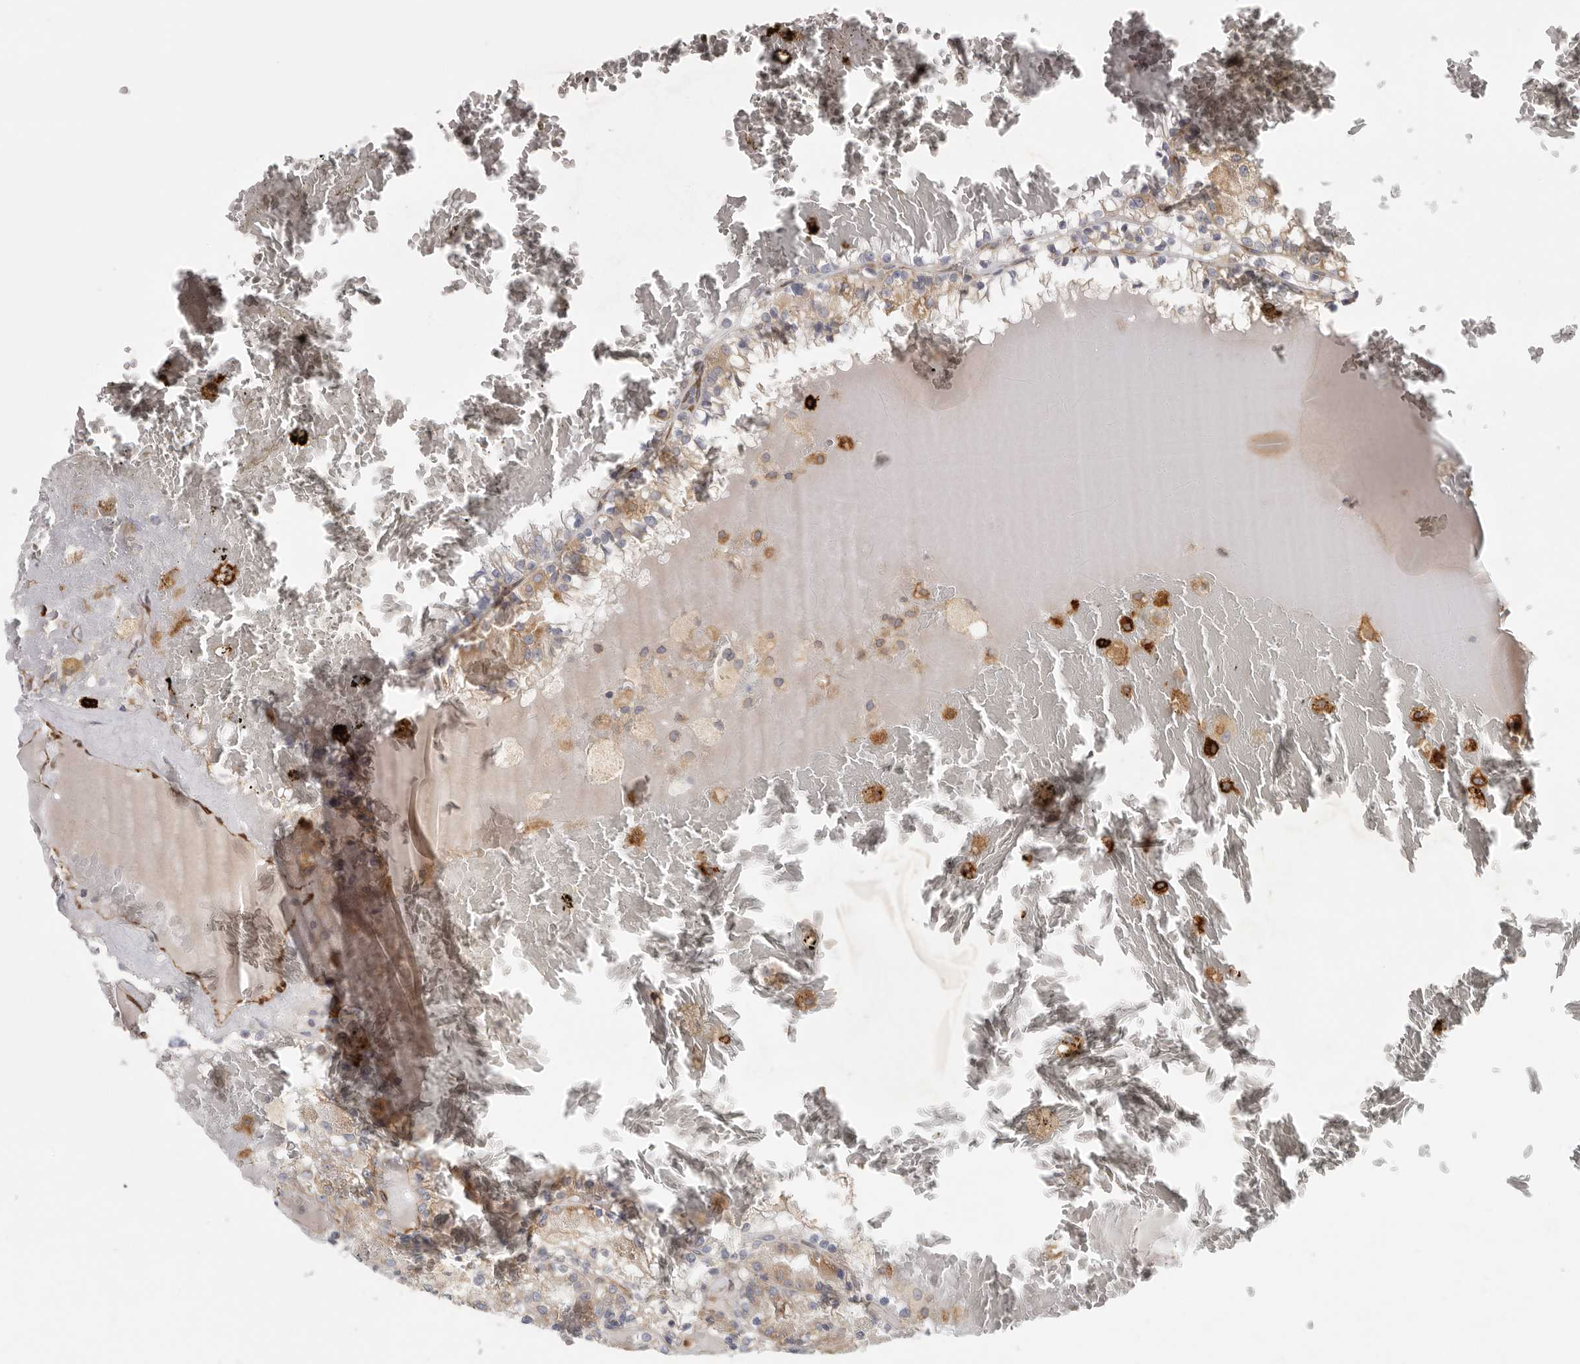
{"staining": {"intensity": "moderate", "quantity": ">75%", "location": "cytoplasmic/membranous"}, "tissue": "renal cancer", "cell_type": "Tumor cells", "image_type": "cancer", "snomed": [{"axis": "morphology", "description": "Adenocarcinoma, NOS"}, {"axis": "topography", "description": "Kidney"}], "caption": "Immunohistochemical staining of adenocarcinoma (renal) displays moderate cytoplasmic/membranous protein expression in about >75% of tumor cells.", "gene": "BCAP29", "patient": {"sex": "female", "age": 56}}